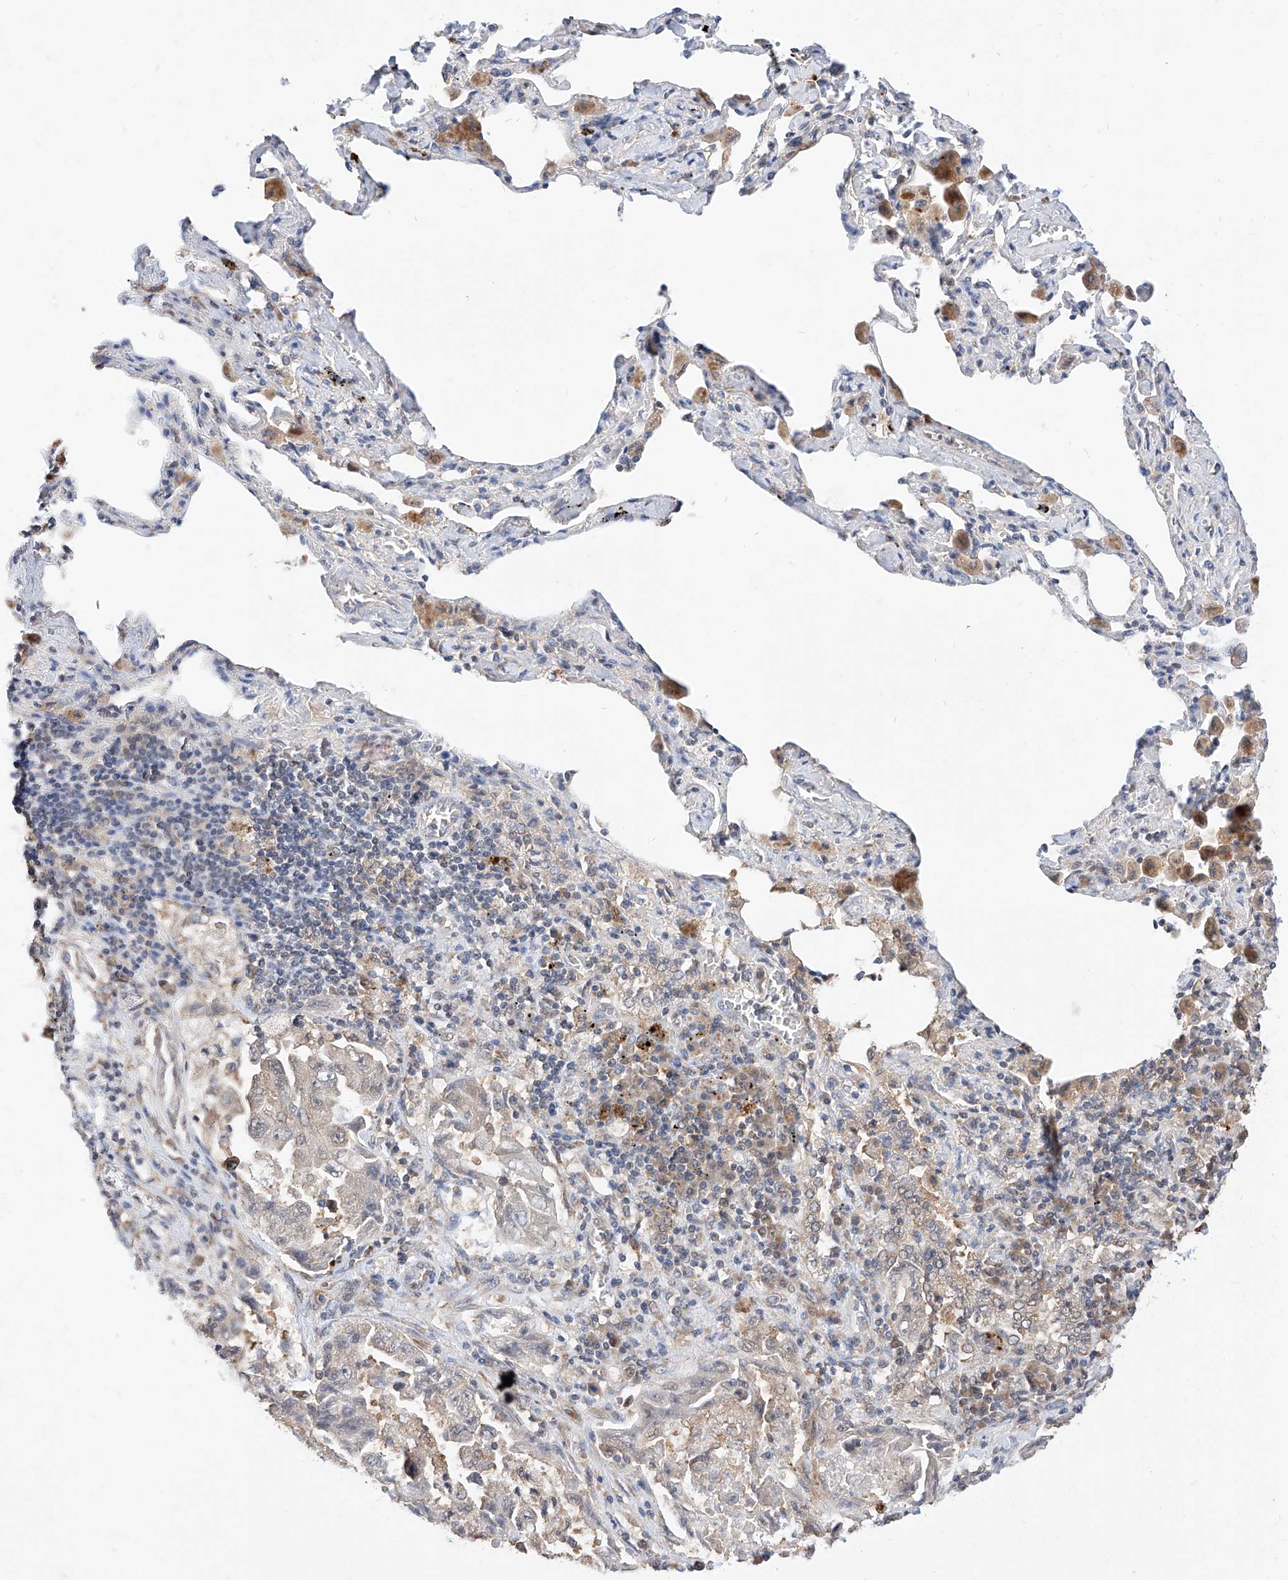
{"staining": {"intensity": "weak", "quantity": "<25%", "location": "cytoplasmic/membranous"}, "tissue": "lung cancer", "cell_type": "Tumor cells", "image_type": "cancer", "snomed": [{"axis": "morphology", "description": "Adenocarcinoma, NOS"}, {"axis": "topography", "description": "Lung"}], "caption": "Lung cancer was stained to show a protein in brown. There is no significant positivity in tumor cells.", "gene": "ZSCAN4", "patient": {"sex": "female", "age": 51}}